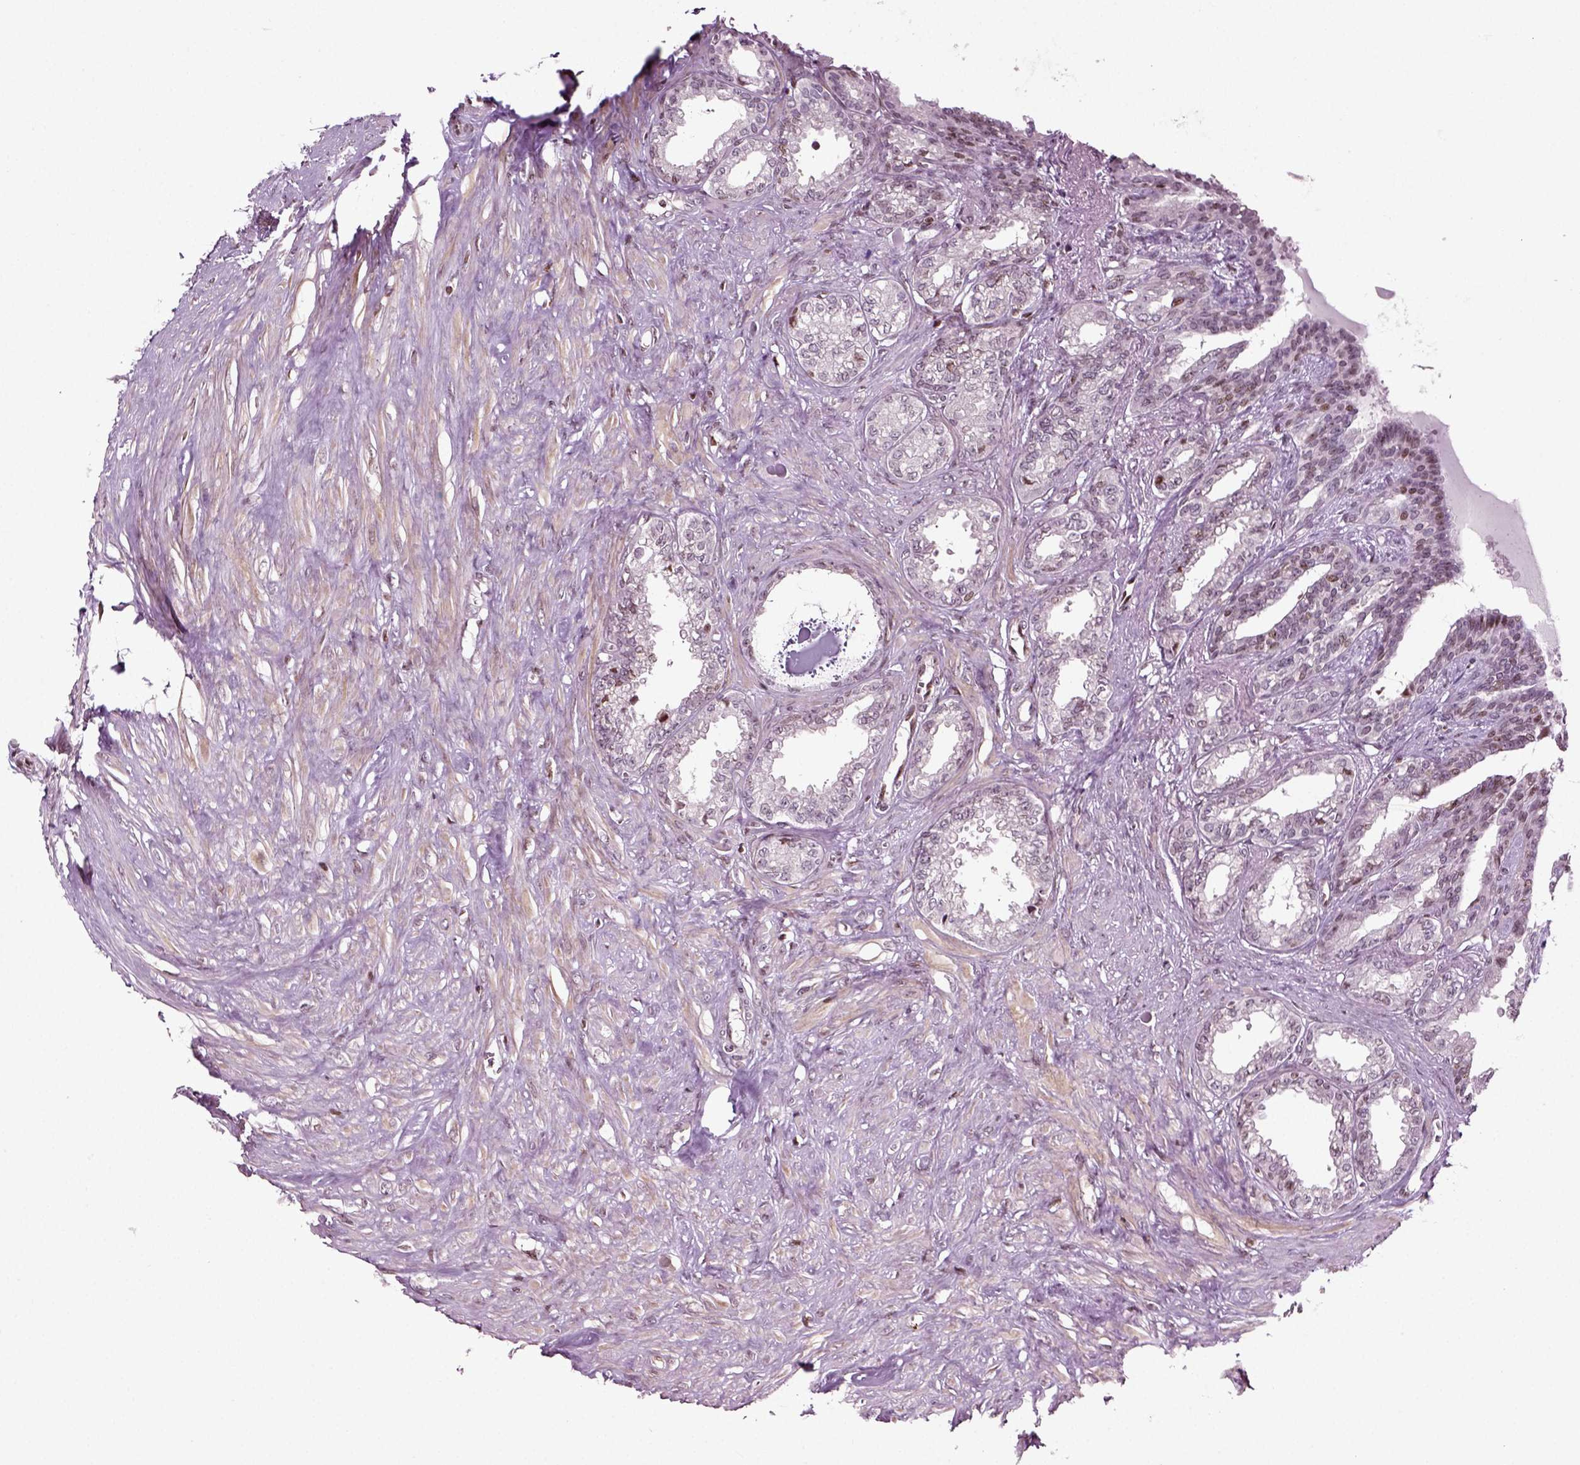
{"staining": {"intensity": "negative", "quantity": "none", "location": "none"}, "tissue": "seminal vesicle", "cell_type": "Glandular cells", "image_type": "normal", "snomed": [{"axis": "morphology", "description": "Normal tissue, NOS"}, {"axis": "morphology", "description": "Urothelial carcinoma, NOS"}, {"axis": "topography", "description": "Urinary bladder"}, {"axis": "topography", "description": "Seminal veicle"}], "caption": "DAB (3,3'-diaminobenzidine) immunohistochemical staining of benign seminal vesicle displays no significant positivity in glandular cells.", "gene": "HEYL", "patient": {"sex": "male", "age": 76}}